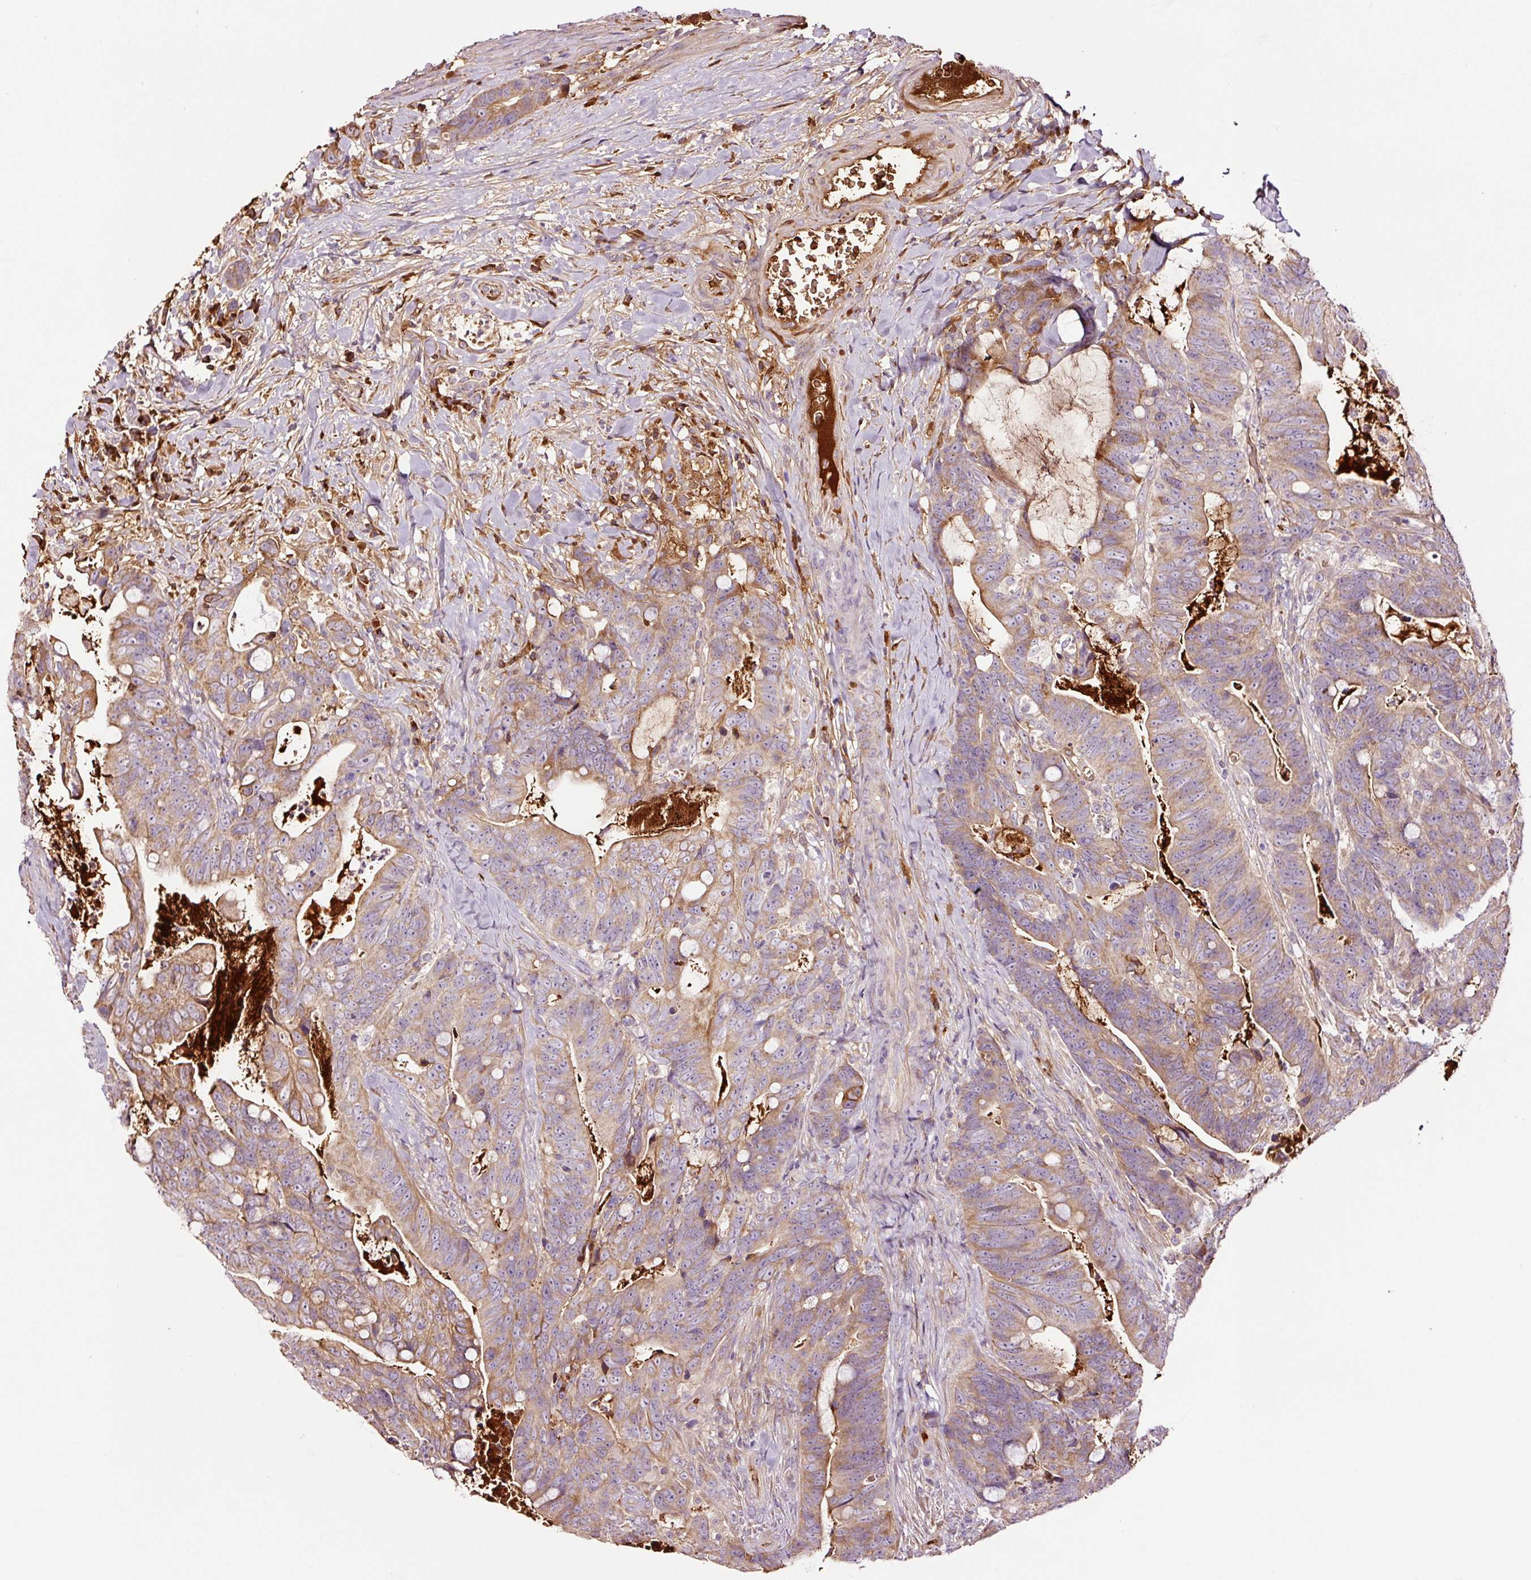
{"staining": {"intensity": "moderate", "quantity": "25%-75%", "location": "cytoplasmic/membranous"}, "tissue": "colorectal cancer", "cell_type": "Tumor cells", "image_type": "cancer", "snomed": [{"axis": "morphology", "description": "Adenocarcinoma, NOS"}, {"axis": "topography", "description": "Colon"}], "caption": "Immunohistochemical staining of human colorectal cancer (adenocarcinoma) displays medium levels of moderate cytoplasmic/membranous protein expression in about 25%-75% of tumor cells.", "gene": "PGLYRP2", "patient": {"sex": "female", "age": 82}}